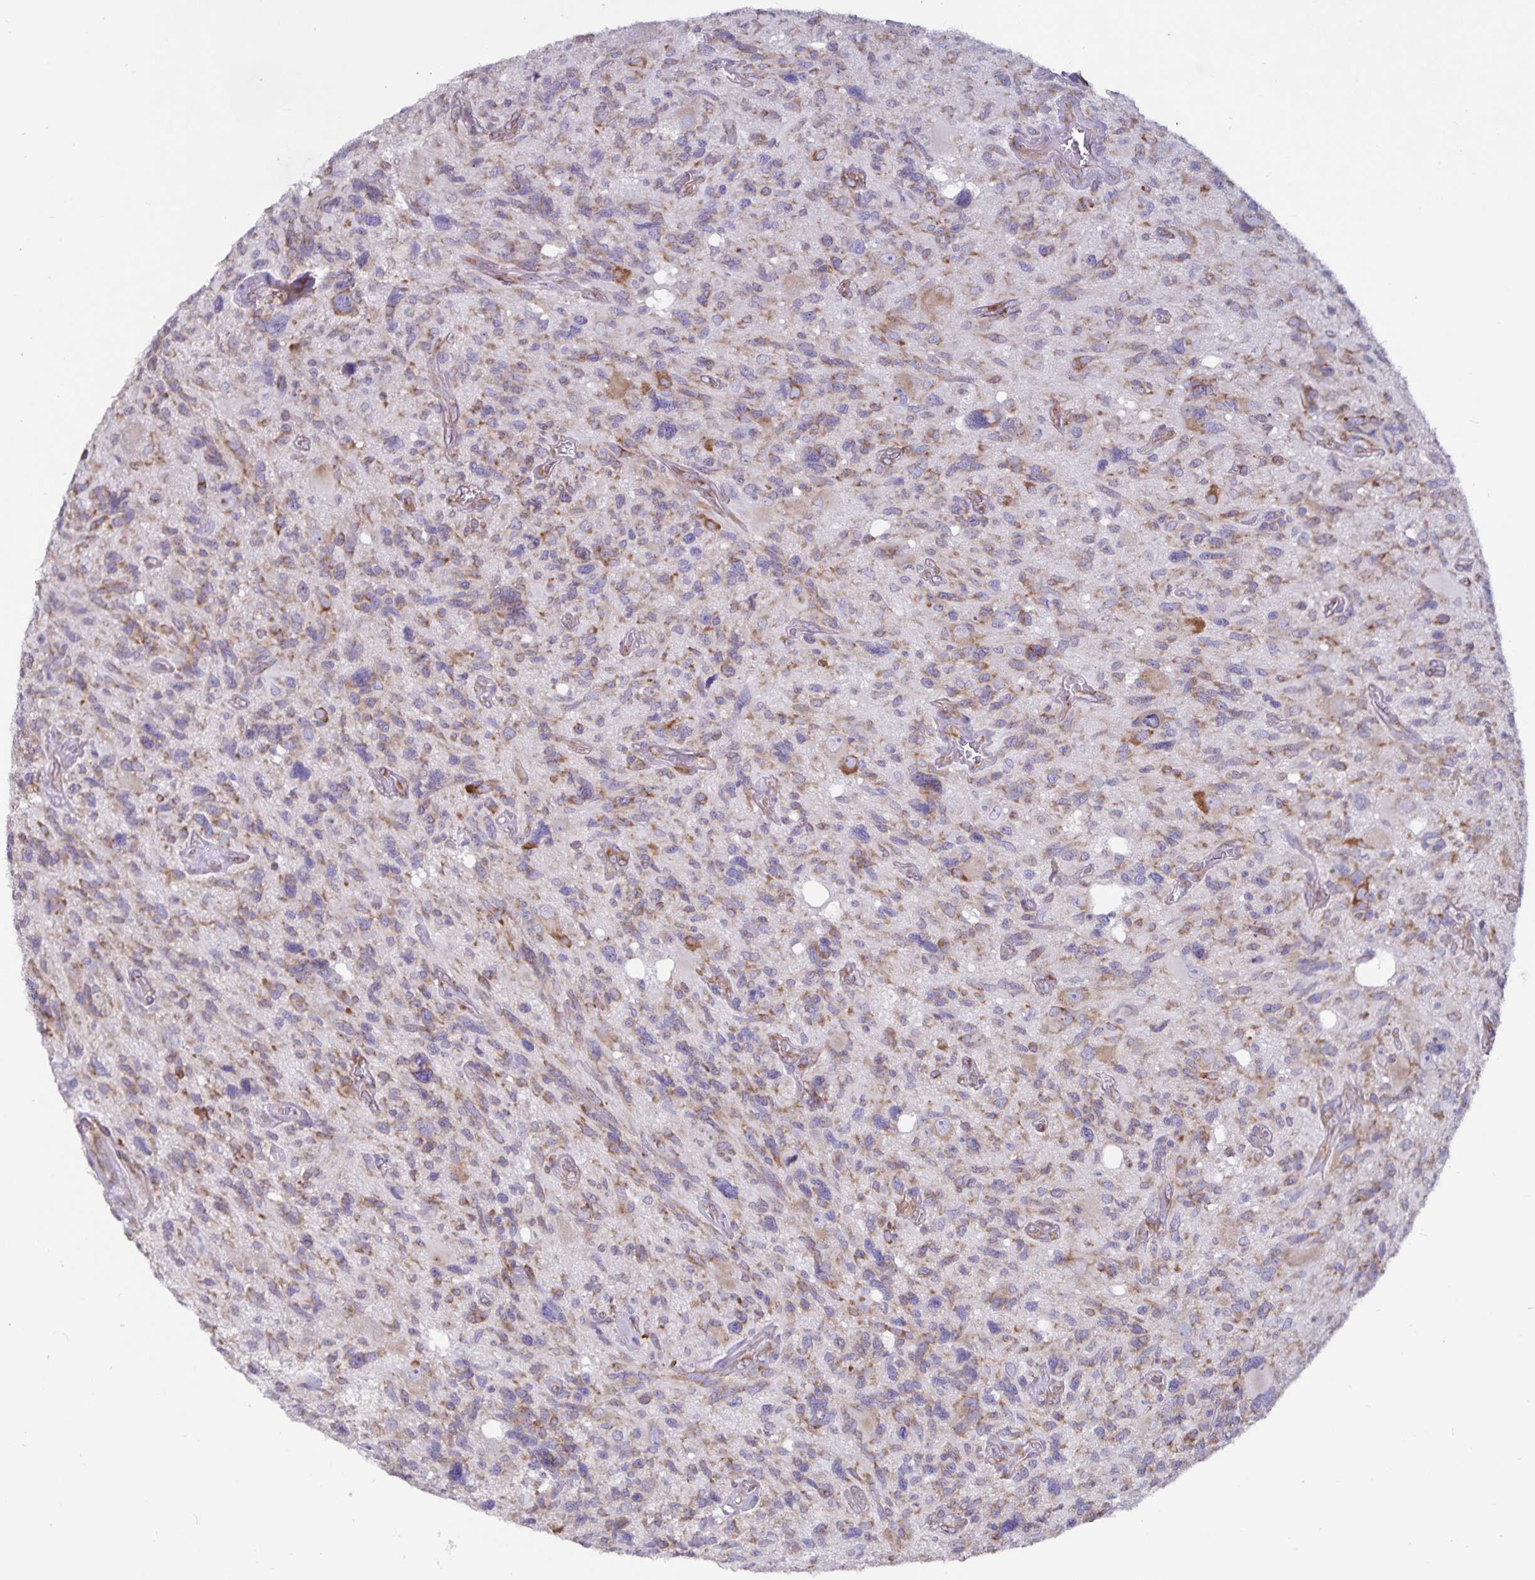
{"staining": {"intensity": "moderate", "quantity": ">75%", "location": "cytoplasmic/membranous"}, "tissue": "glioma", "cell_type": "Tumor cells", "image_type": "cancer", "snomed": [{"axis": "morphology", "description": "Glioma, malignant, High grade"}, {"axis": "topography", "description": "Brain"}], "caption": "This micrograph demonstrates glioma stained with IHC to label a protein in brown. The cytoplasmic/membranous of tumor cells show moderate positivity for the protein. Nuclei are counter-stained blue.", "gene": "FAM120A", "patient": {"sex": "male", "age": 49}}